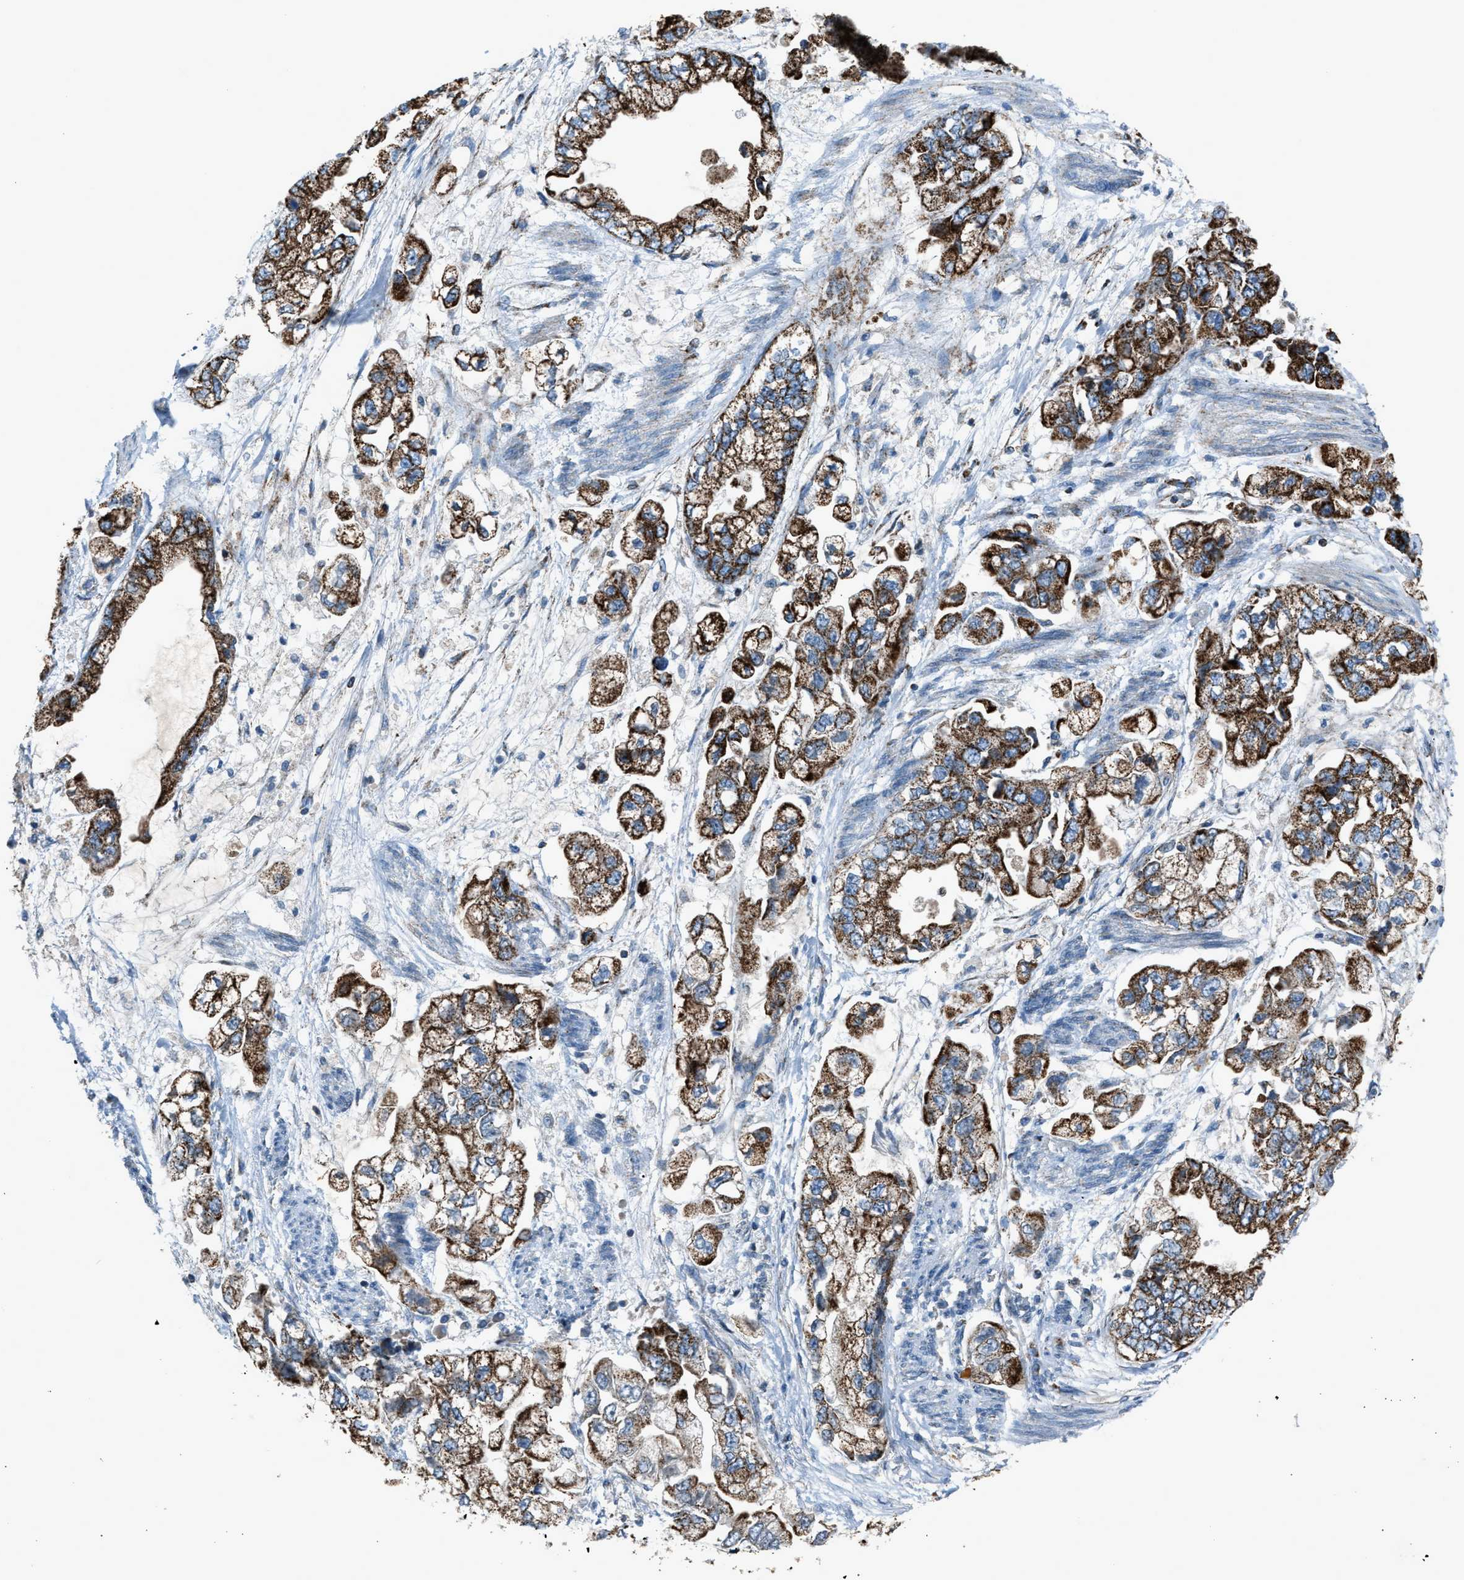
{"staining": {"intensity": "strong", "quantity": ">75%", "location": "cytoplasmic/membranous"}, "tissue": "stomach cancer", "cell_type": "Tumor cells", "image_type": "cancer", "snomed": [{"axis": "morphology", "description": "Normal tissue, NOS"}, {"axis": "morphology", "description": "Adenocarcinoma, NOS"}, {"axis": "topography", "description": "Stomach"}], "caption": "Stomach adenocarcinoma tissue exhibits strong cytoplasmic/membranous expression in about >75% of tumor cells (DAB (3,3'-diaminobenzidine) IHC with brightfield microscopy, high magnification).", "gene": "MDH2", "patient": {"sex": "male", "age": 62}}